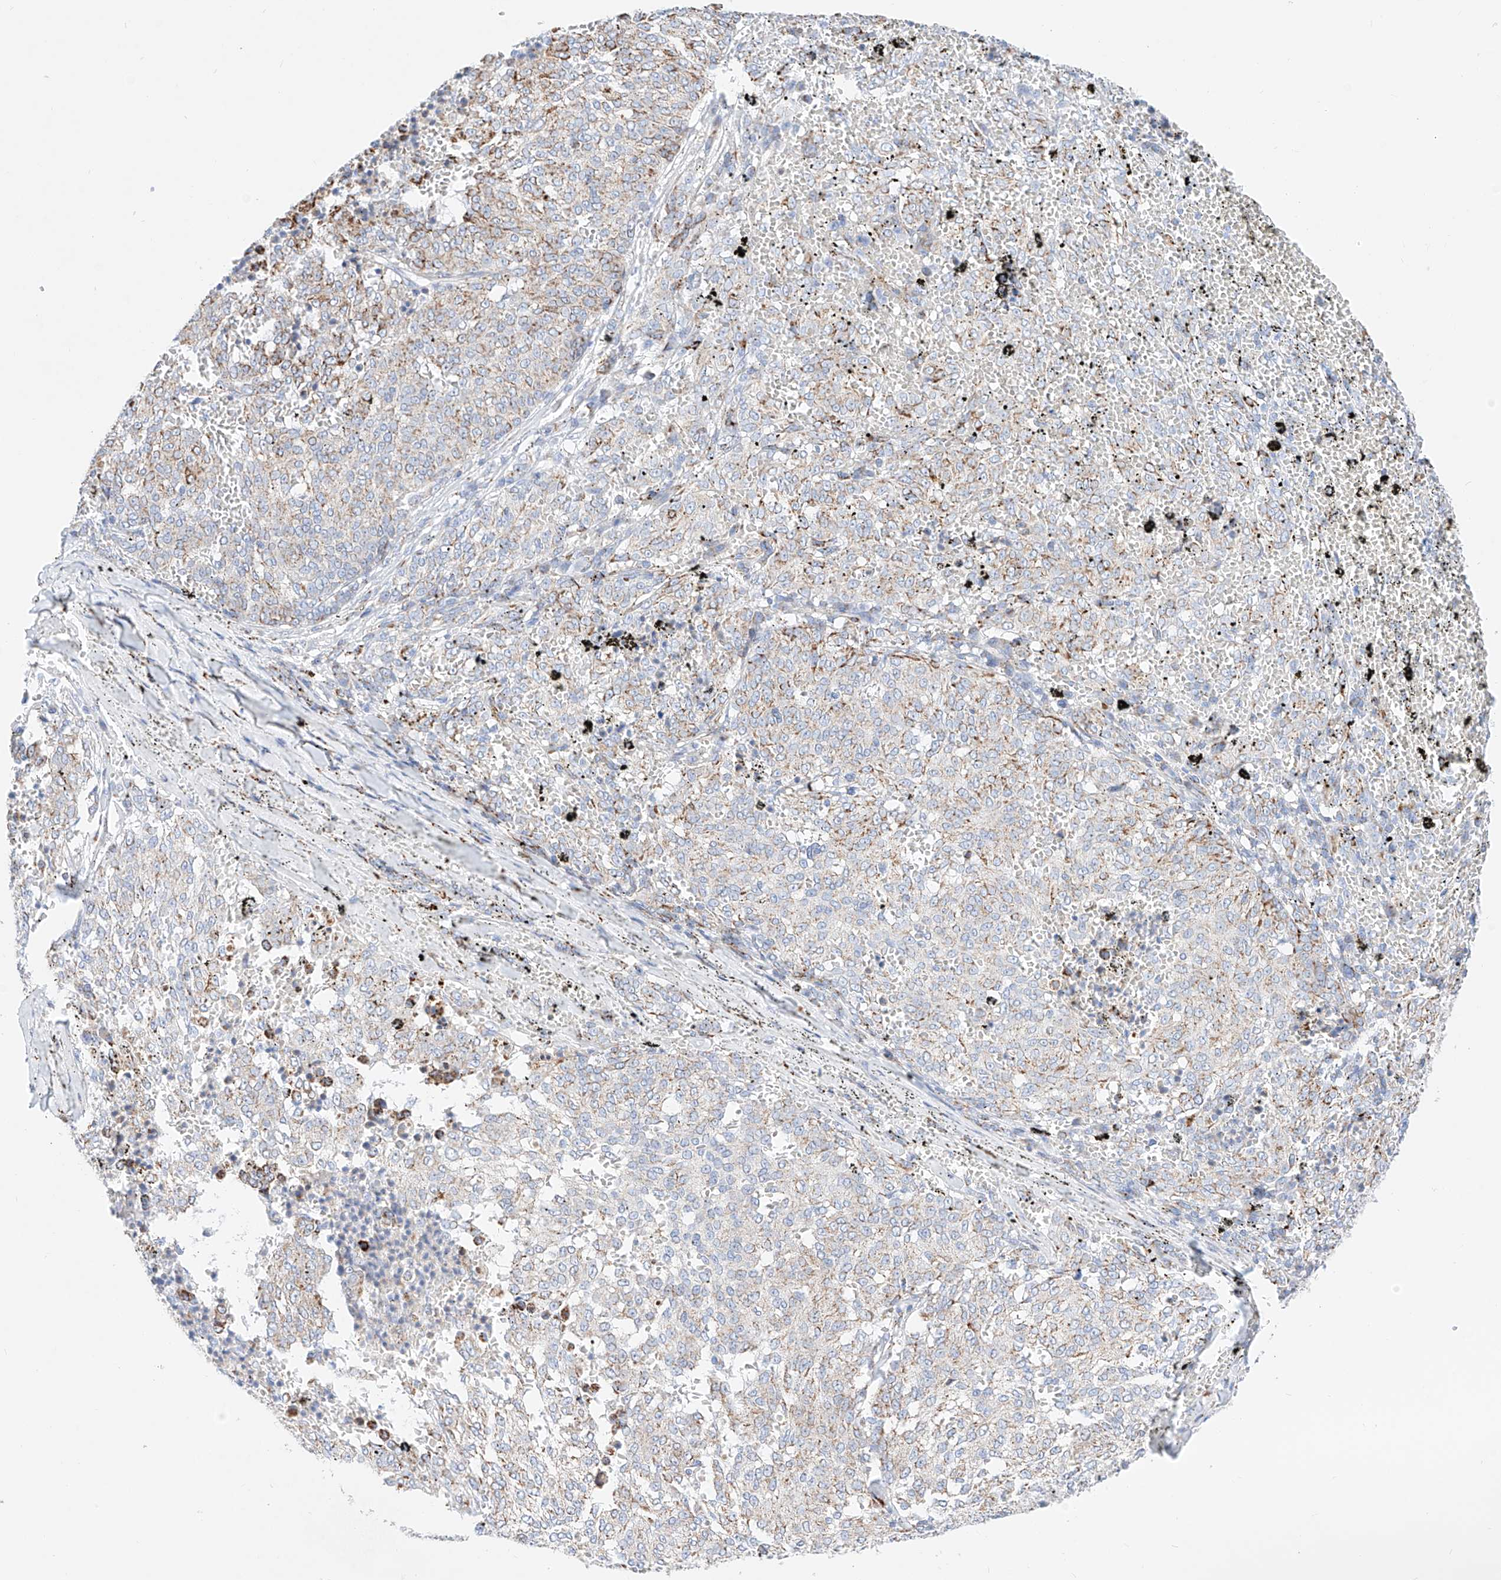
{"staining": {"intensity": "weak", "quantity": "25%-75%", "location": "cytoplasmic/membranous"}, "tissue": "melanoma", "cell_type": "Tumor cells", "image_type": "cancer", "snomed": [{"axis": "morphology", "description": "Malignant melanoma, NOS"}, {"axis": "topography", "description": "Skin"}], "caption": "Malignant melanoma stained with a protein marker exhibits weak staining in tumor cells.", "gene": "C6orf62", "patient": {"sex": "female", "age": 72}}